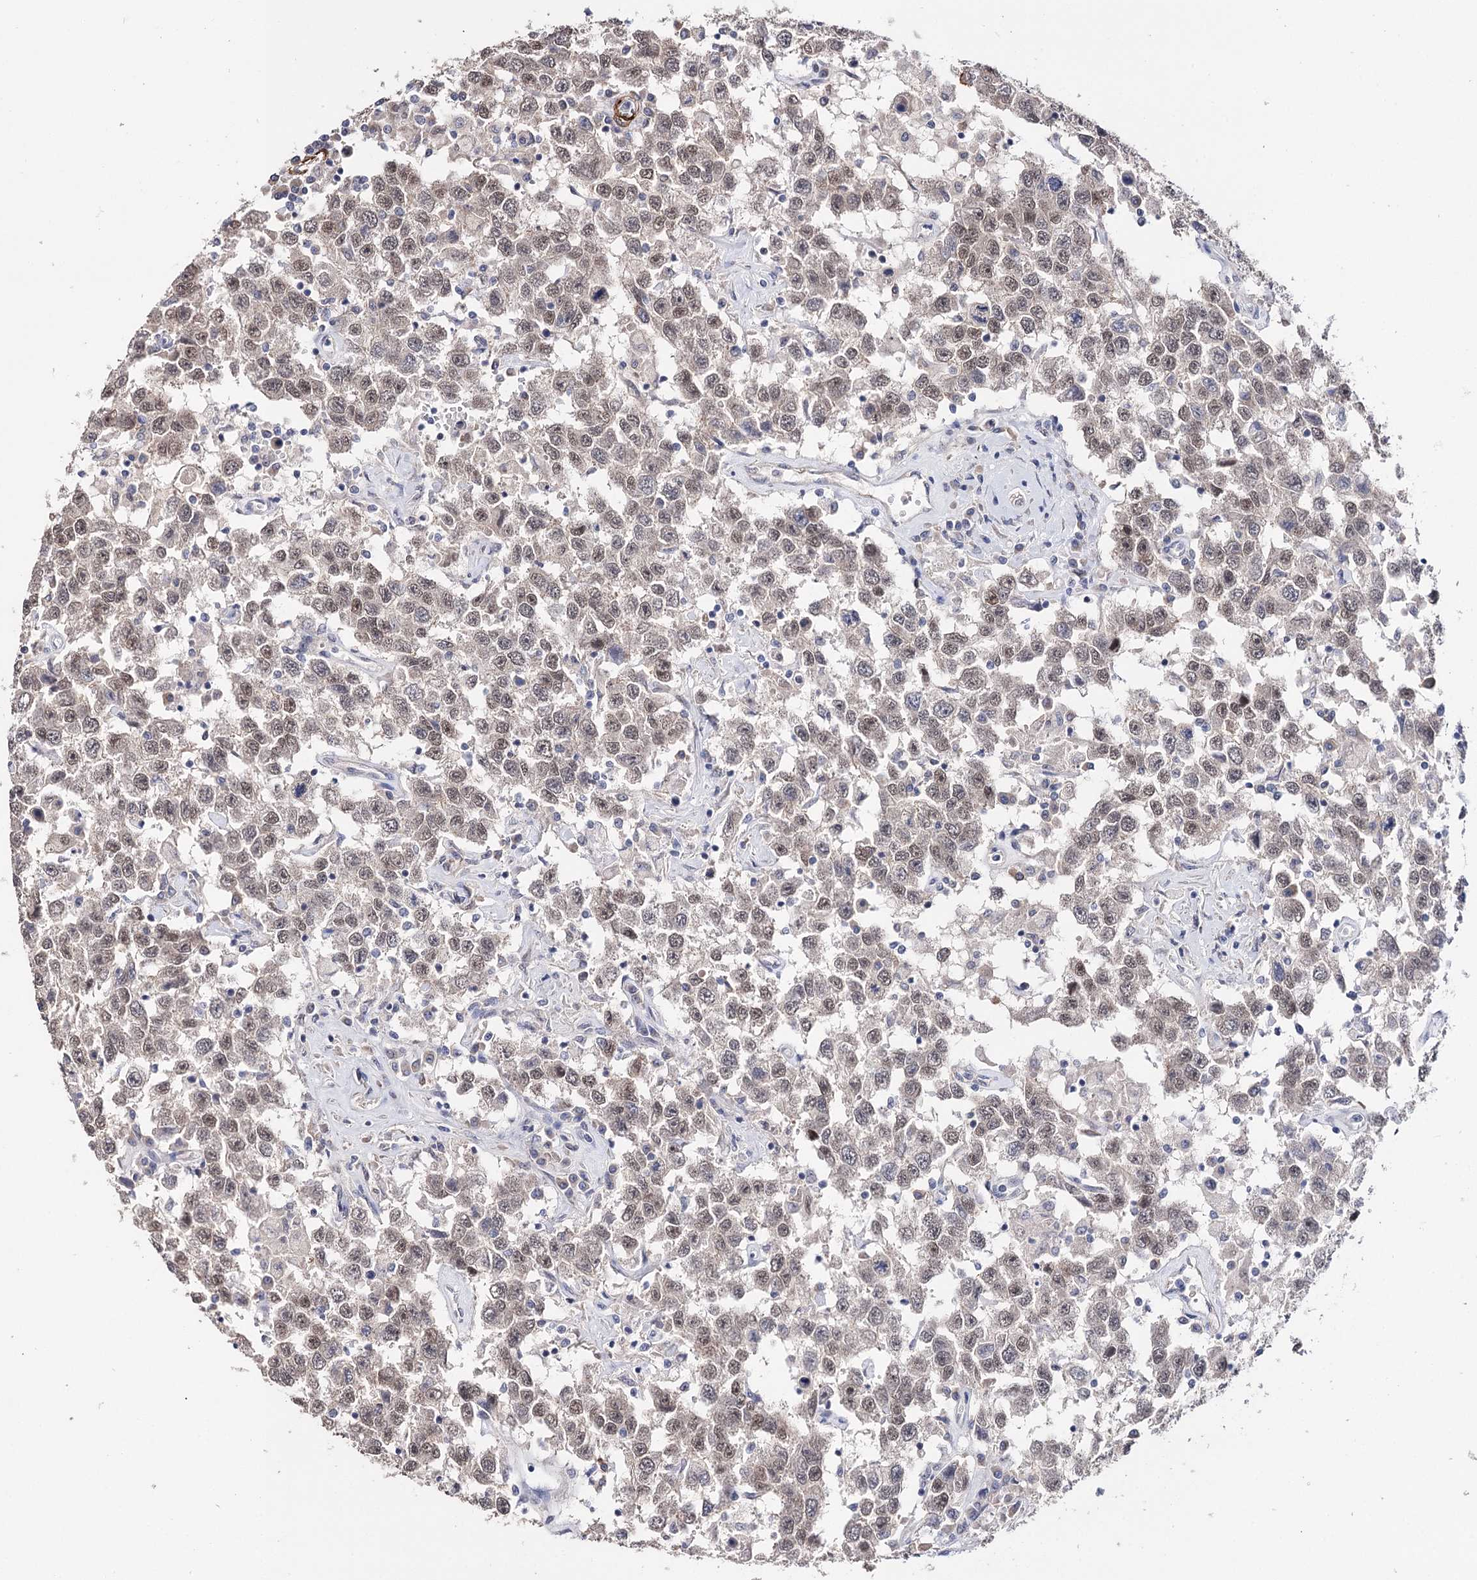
{"staining": {"intensity": "moderate", "quantity": ">75%", "location": "nuclear"}, "tissue": "testis cancer", "cell_type": "Tumor cells", "image_type": "cancer", "snomed": [{"axis": "morphology", "description": "Seminoma, NOS"}, {"axis": "topography", "description": "Testis"}], "caption": "Moderate nuclear positivity is present in approximately >75% of tumor cells in testis cancer (seminoma).", "gene": "CFAP46", "patient": {"sex": "male", "age": 41}}